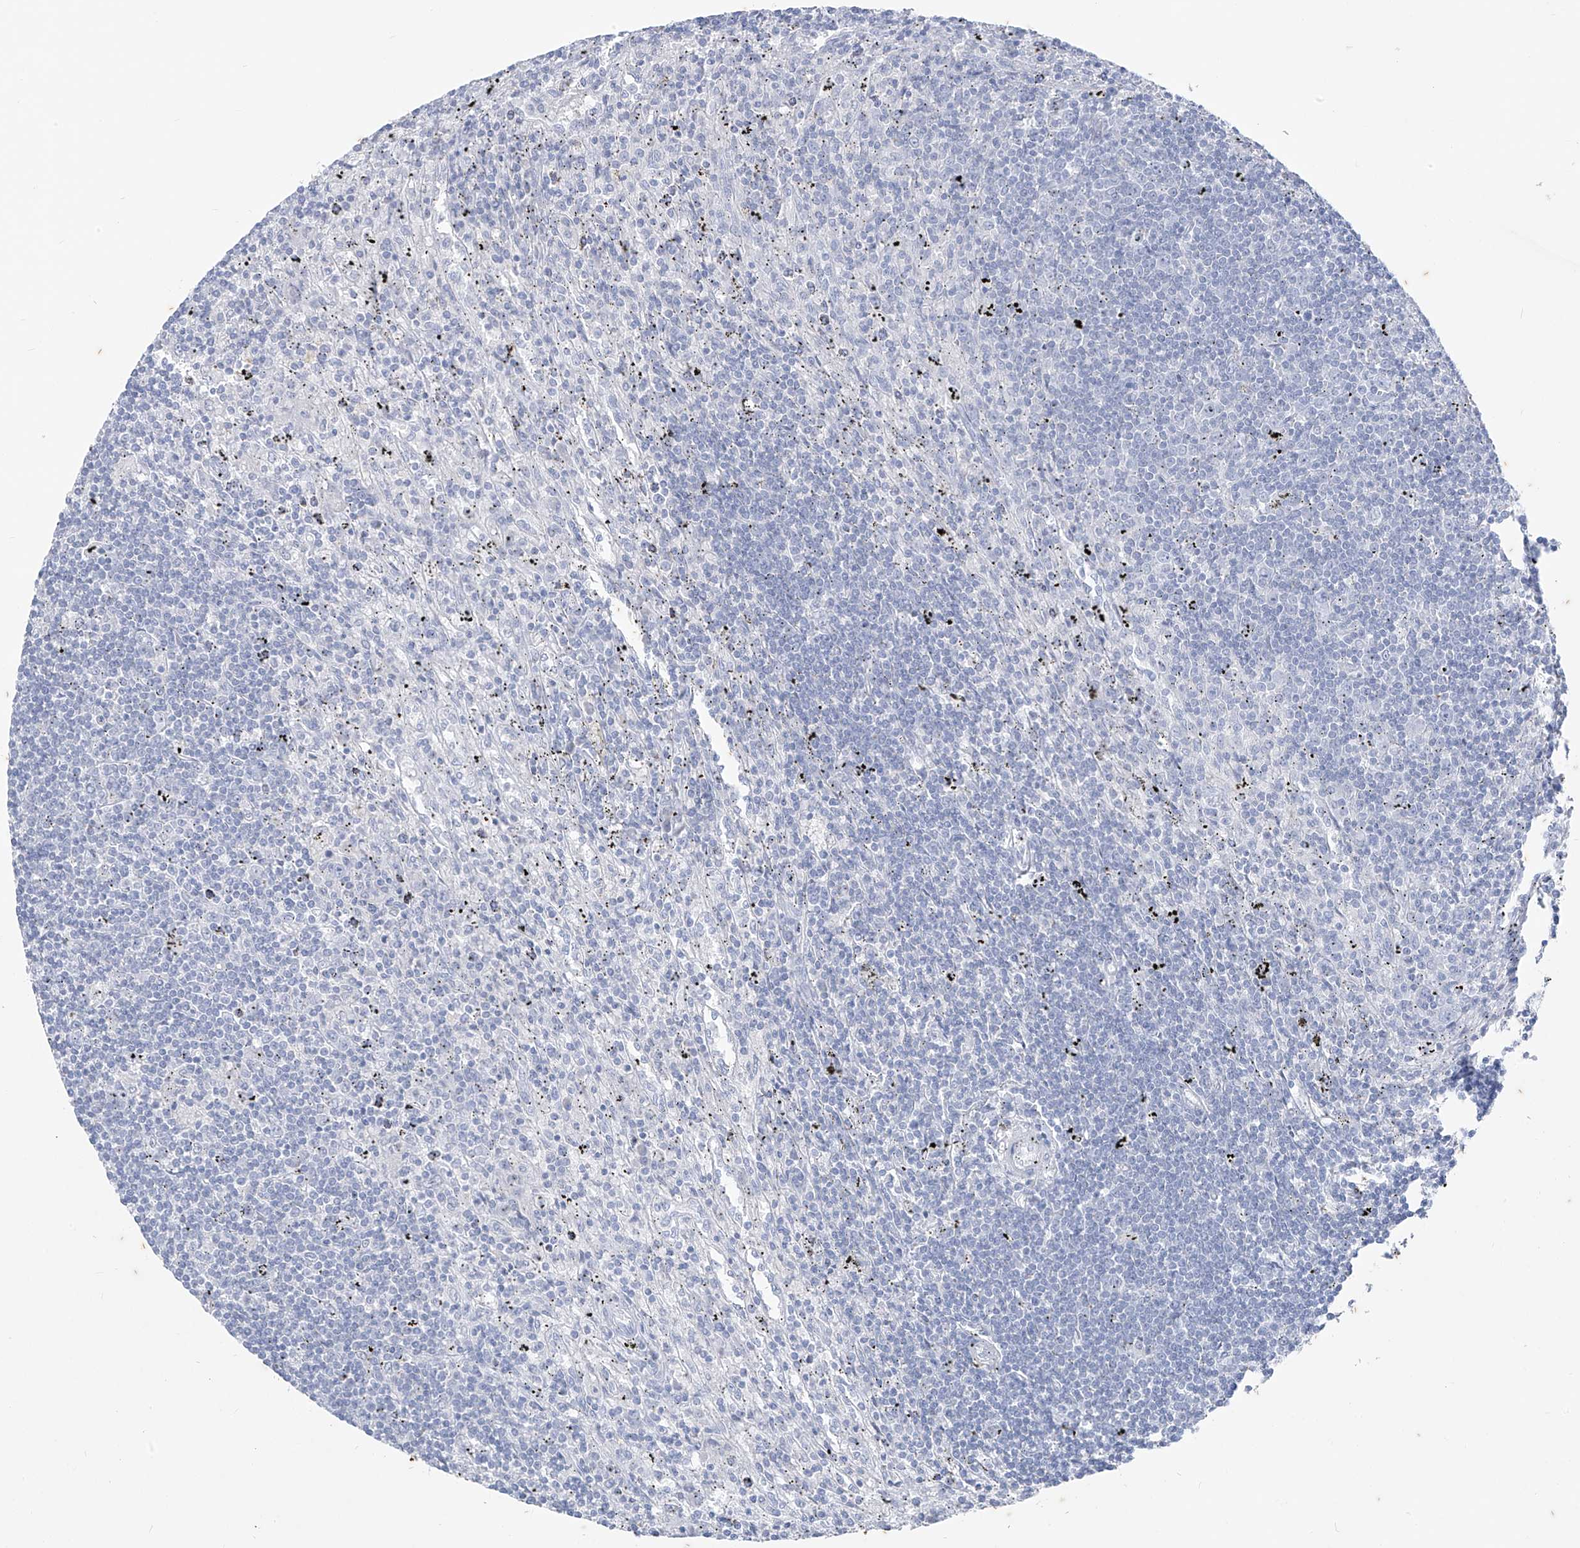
{"staining": {"intensity": "negative", "quantity": "none", "location": "none"}, "tissue": "lymphoma", "cell_type": "Tumor cells", "image_type": "cancer", "snomed": [{"axis": "morphology", "description": "Malignant lymphoma, non-Hodgkin's type, Low grade"}, {"axis": "topography", "description": "Spleen"}], "caption": "There is no significant positivity in tumor cells of lymphoma. (Brightfield microscopy of DAB (3,3'-diaminobenzidine) immunohistochemistry at high magnification).", "gene": "CX3CR1", "patient": {"sex": "male", "age": 76}}